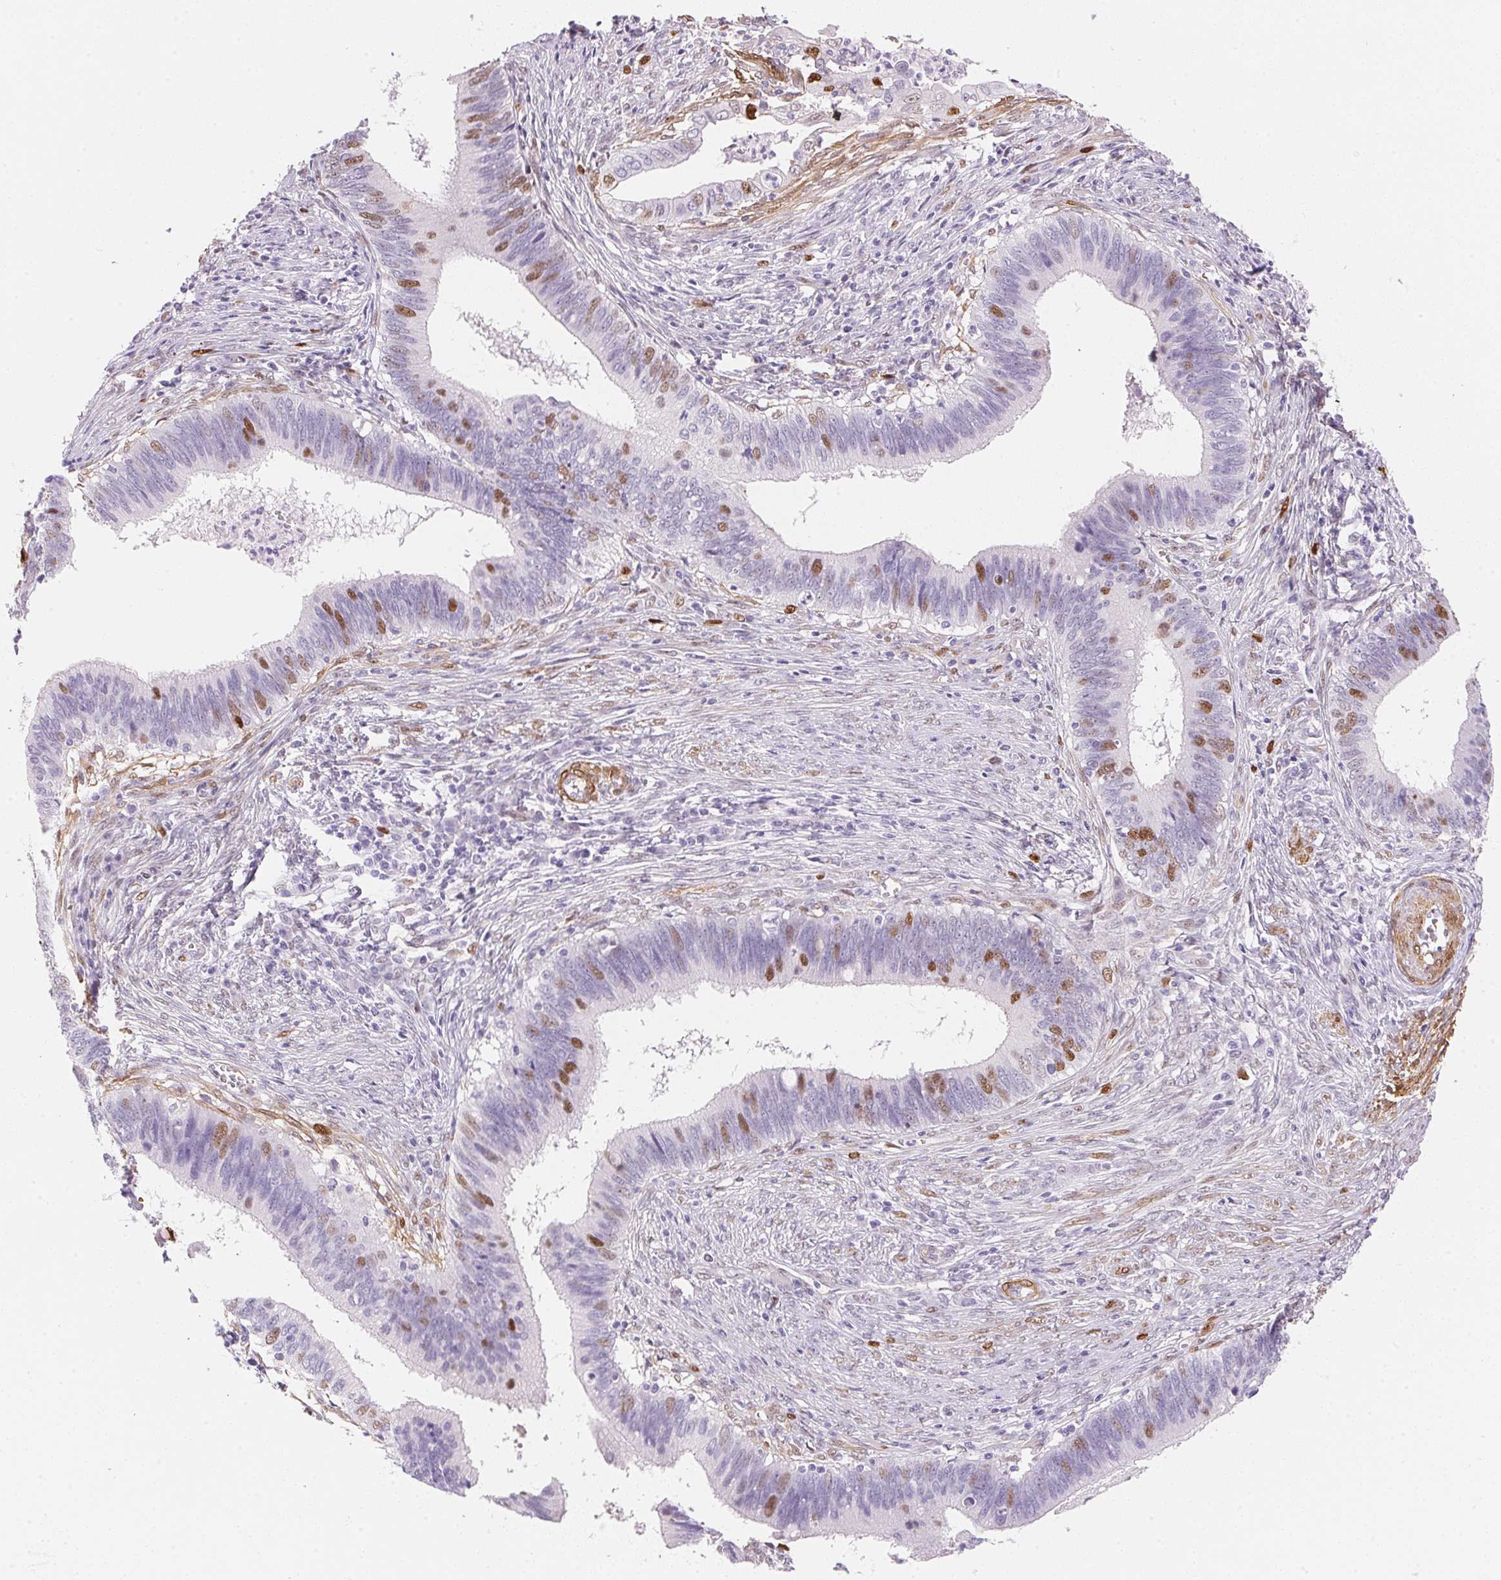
{"staining": {"intensity": "moderate", "quantity": "<25%", "location": "nuclear"}, "tissue": "cervical cancer", "cell_type": "Tumor cells", "image_type": "cancer", "snomed": [{"axis": "morphology", "description": "Adenocarcinoma, NOS"}, {"axis": "topography", "description": "Cervix"}], "caption": "Cervical cancer was stained to show a protein in brown. There is low levels of moderate nuclear expression in about <25% of tumor cells. (brown staining indicates protein expression, while blue staining denotes nuclei).", "gene": "SMTN", "patient": {"sex": "female", "age": 42}}